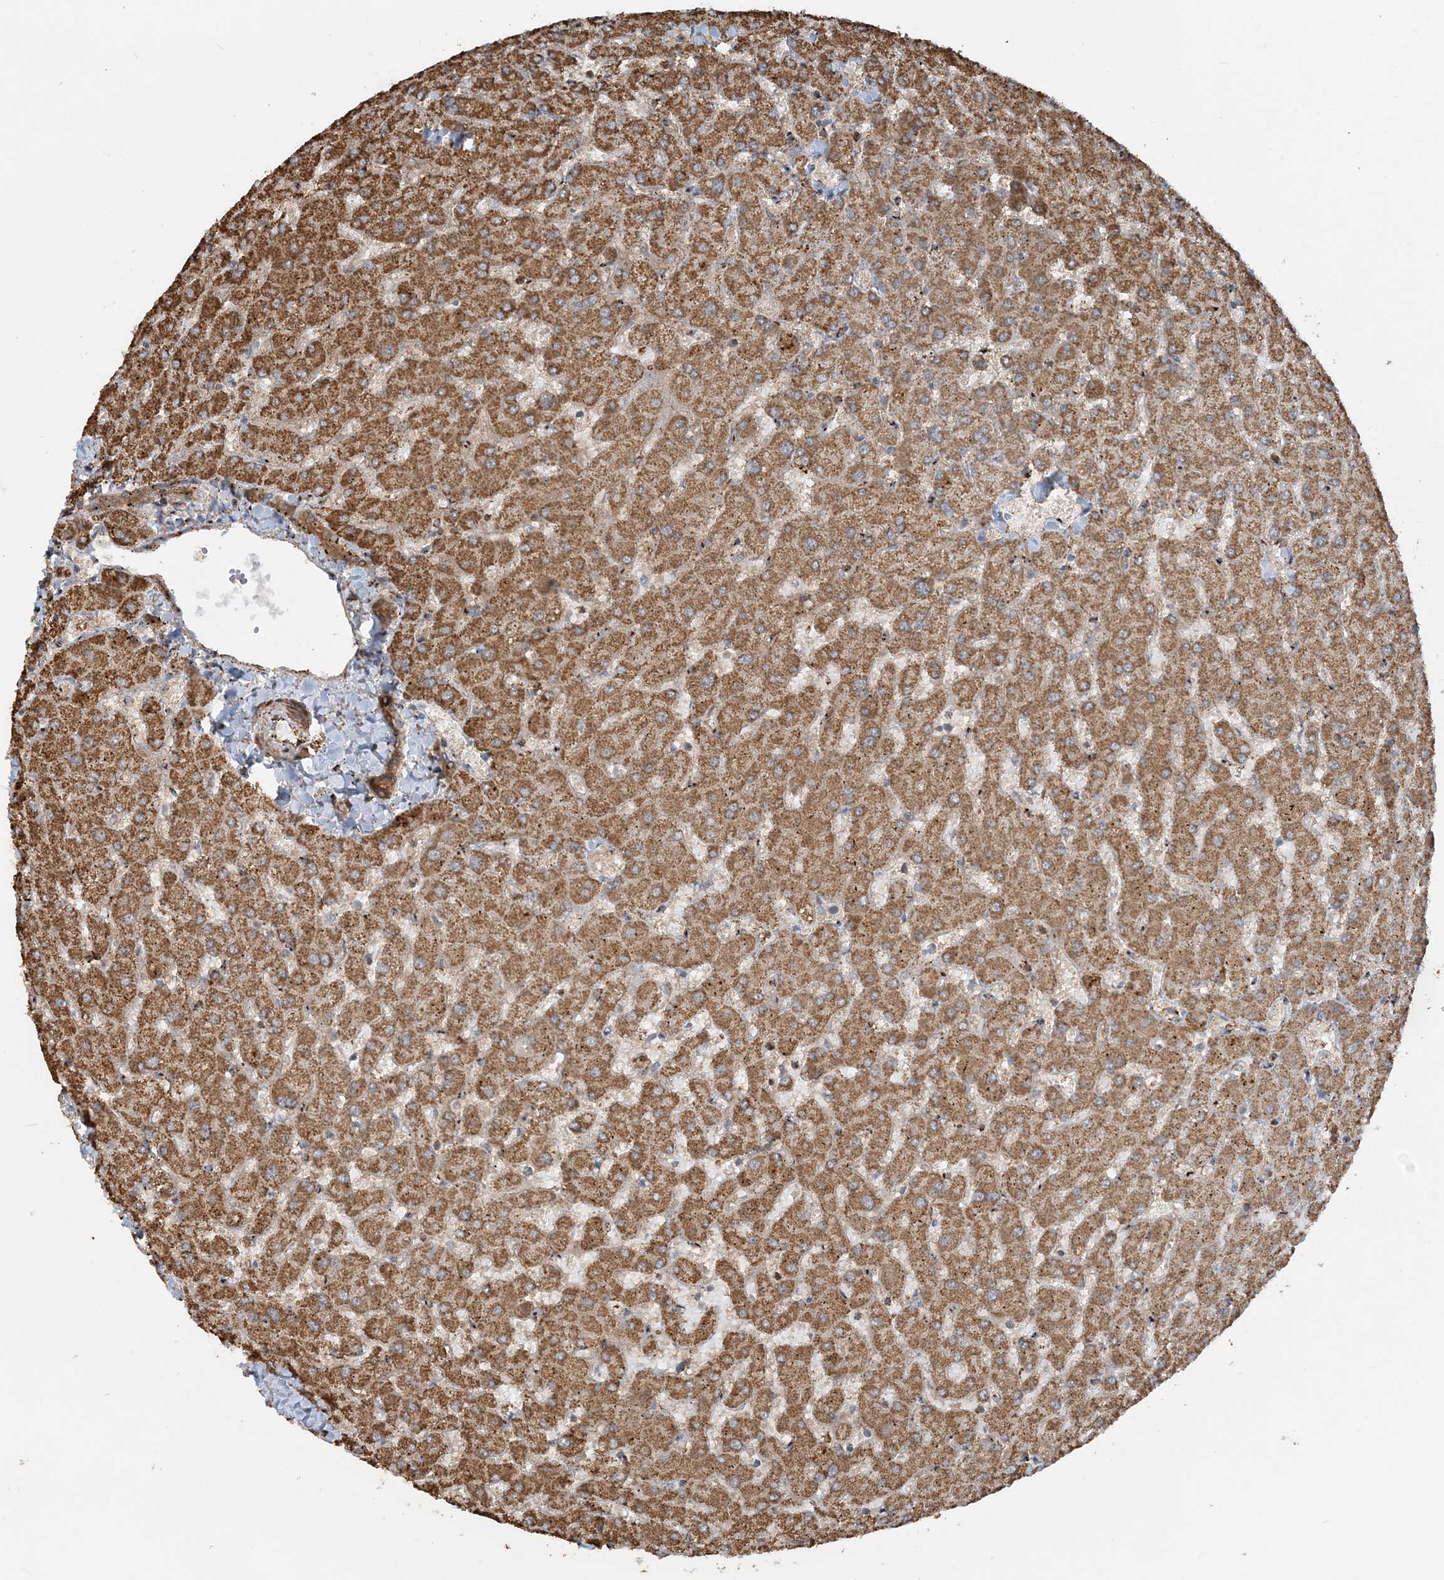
{"staining": {"intensity": "moderate", "quantity": ">75%", "location": "cytoplasmic/membranous"}, "tissue": "liver", "cell_type": "Cholangiocytes", "image_type": "normal", "snomed": [{"axis": "morphology", "description": "Normal tissue, NOS"}, {"axis": "topography", "description": "Liver"}], "caption": "IHC image of unremarkable liver stained for a protein (brown), which displays medium levels of moderate cytoplasmic/membranous staining in about >75% of cholangiocytes.", "gene": "DSTN", "patient": {"sex": "female", "age": 63}}